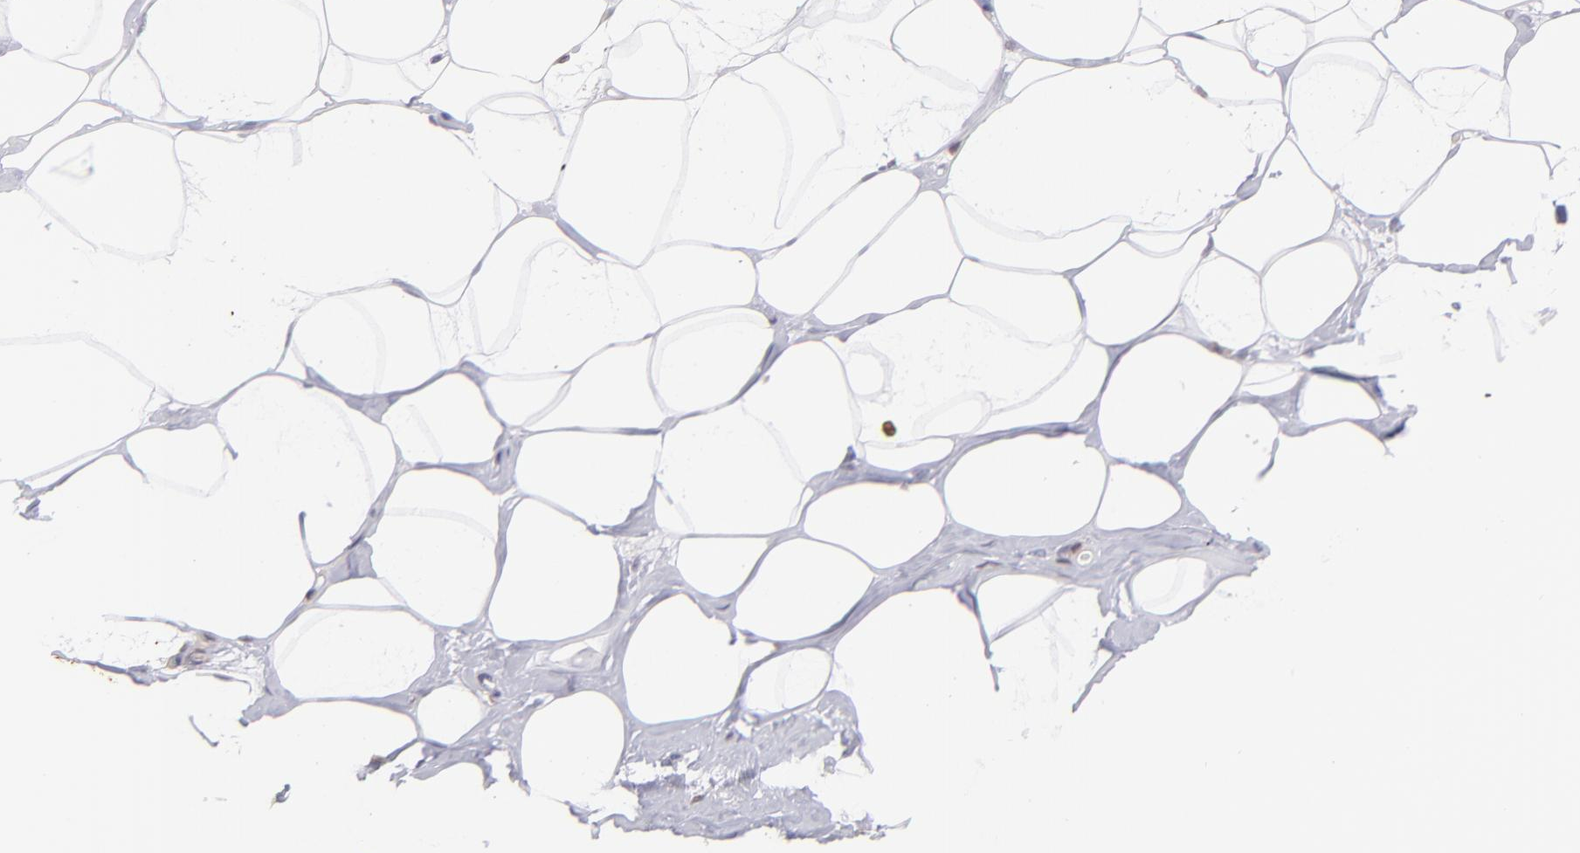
{"staining": {"intensity": "negative", "quantity": "none", "location": "none"}, "tissue": "breast", "cell_type": "Adipocytes", "image_type": "normal", "snomed": [{"axis": "morphology", "description": "Normal tissue, NOS"}, {"axis": "morphology", "description": "Fibrosis, NOS"}, {"axis": "topography", "description": "Breast"}], "caption": "DAB immunohistochemical staining of unremarkable human breast exhibits no significant positivity in adipocytes.", "gene": "S100A2", "patient": {"sex": "female", "age": 39}}